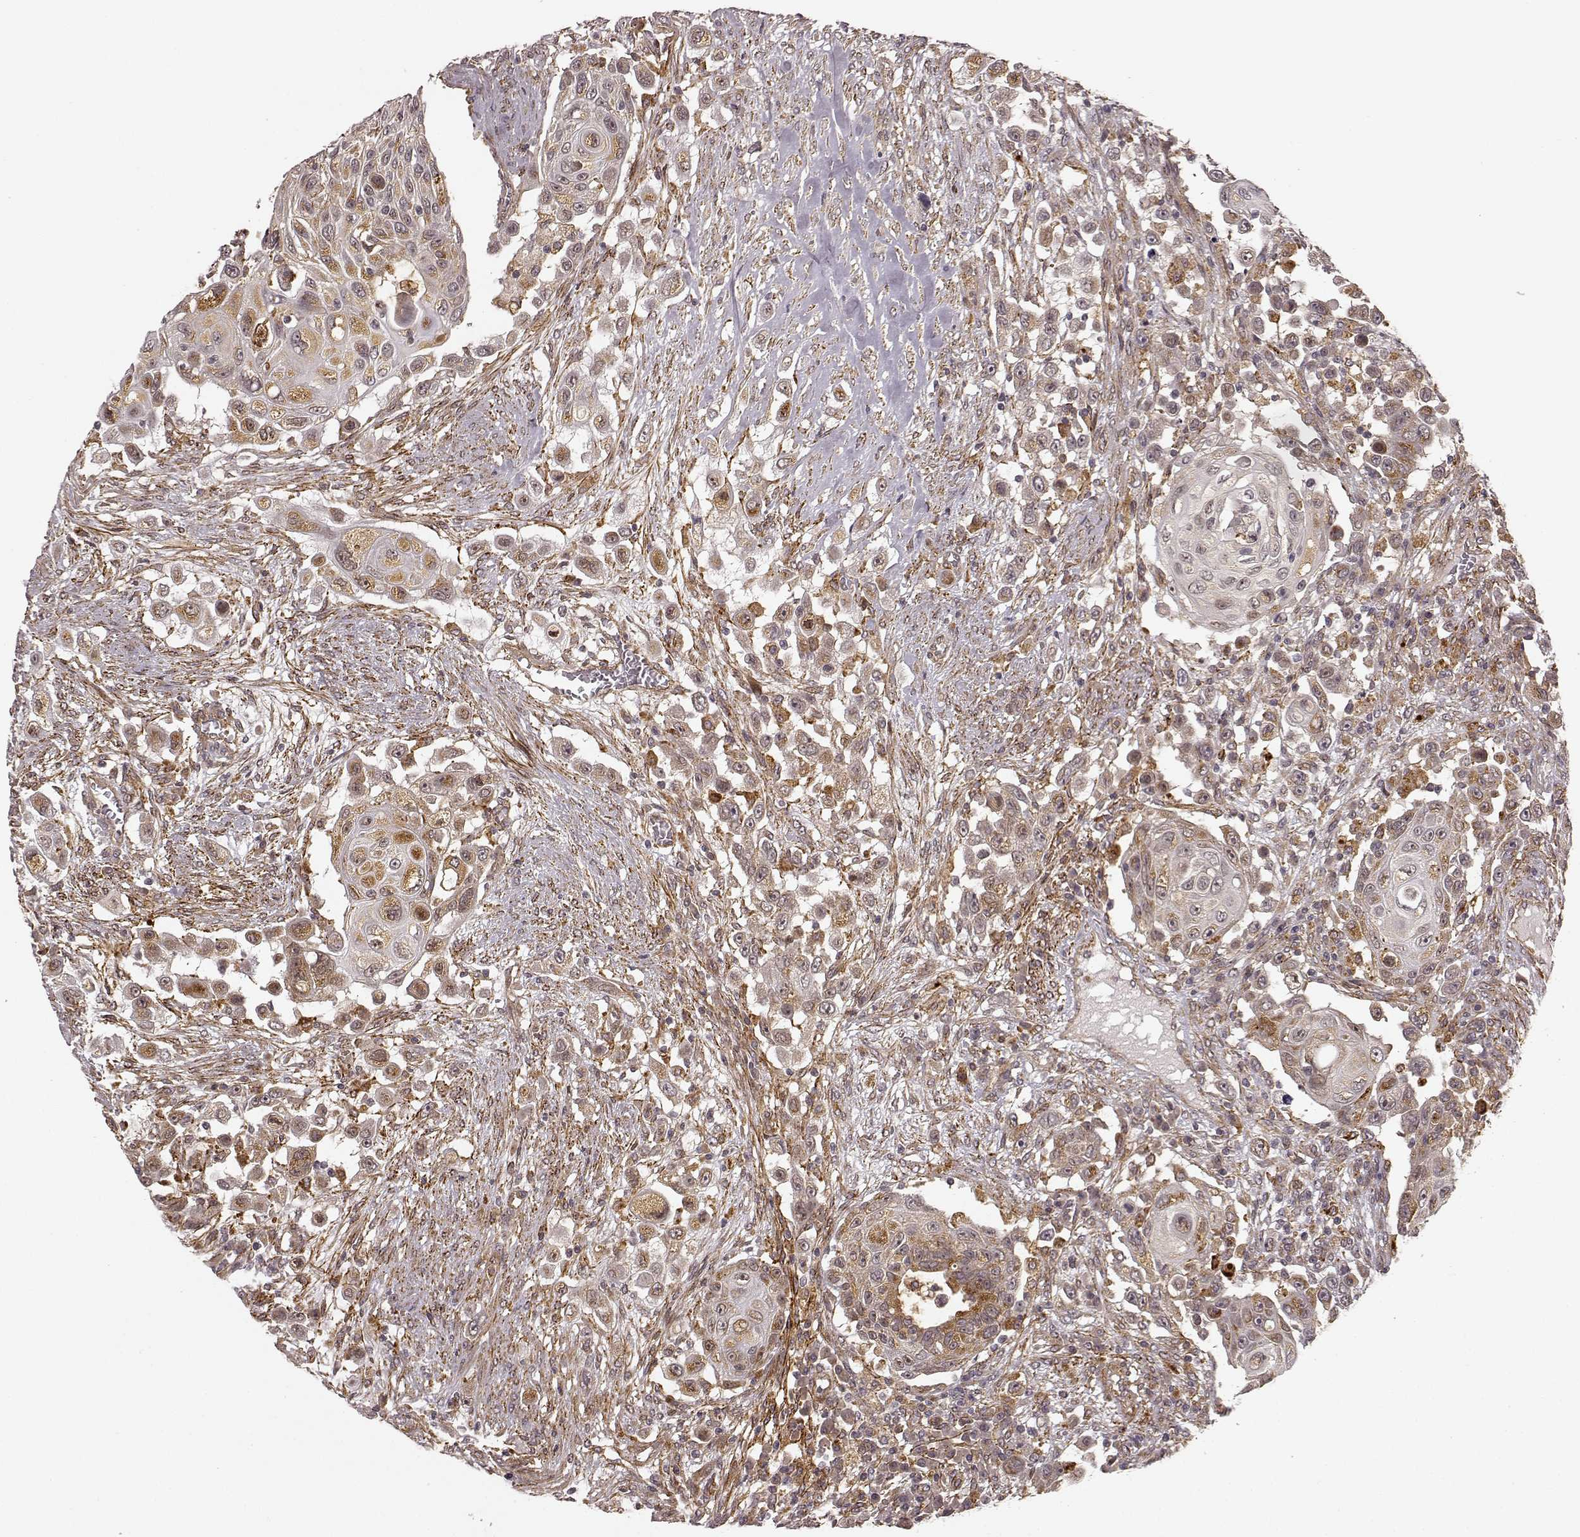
{"staining": {"intensity": "moderate", "quantity": ">75%", "location": "cytoplasmic/membranous"}, "tissue": "urothelial cancer", "cell_type": "Tumor cells", "image_type": "cancer", "snomed": [{"axis": "morphology", "description": "Urothelial carcinoma, High grade"}, {"axis": "topography", "description": "Urinary bladder"}], "caption": "Protein expression analysis of human urothelial carcinoma (high-grade) reveals moderate cytoplasmic/membranous expression in about >75% of tumor cells.", "gene": "SLC12A9", "patient": {"sex": "female", "age": 56}}